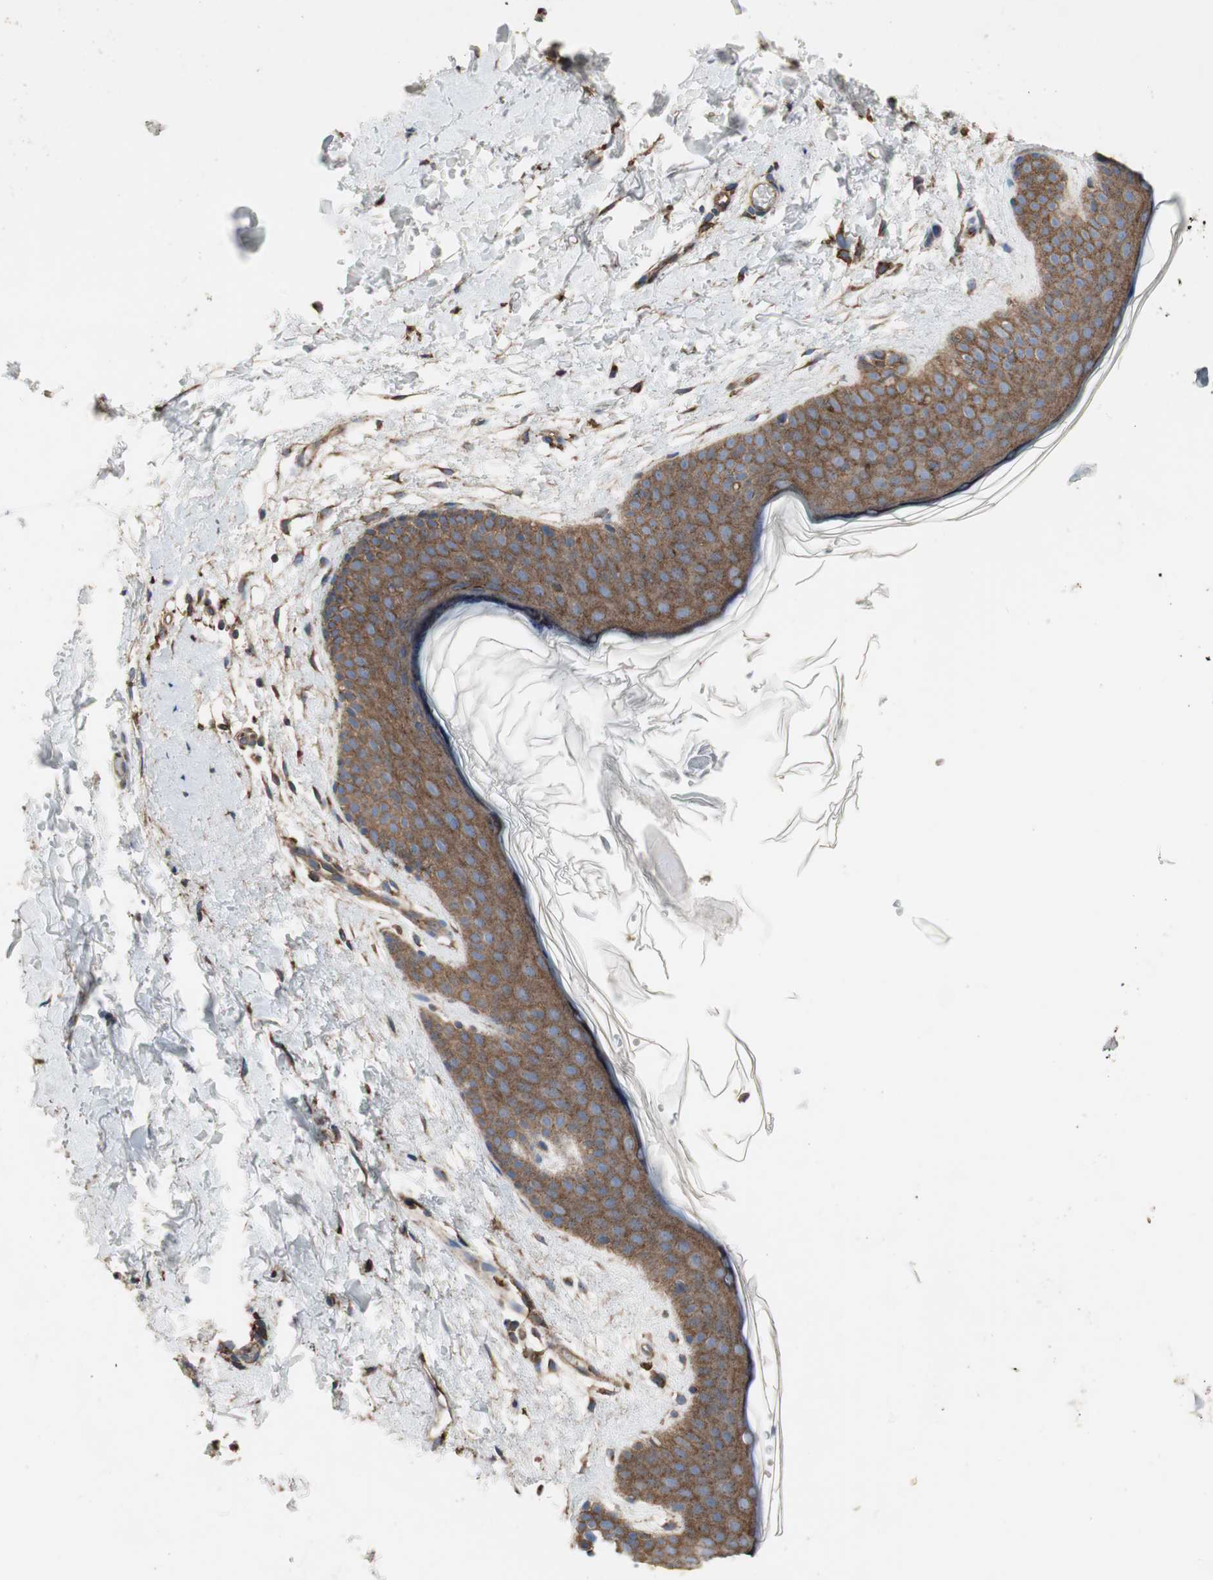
{"staining": {"intensity": "moderate", "quantity": ">75%", "location": "cytoplasmic/membranous"}, "tissue": "skin", "cell_type": "Fibroblasts", "image_type": "normal", "snomed": [{"axis": "morphology", "description": "Normal tissue, NOS"}, {"axis": "topography", "description": "Skin"}], "caption": "Approximately >75% of fibroblasts in benign human skin display moderate cytoplasmic/membranous protein expression as visualized by brown immunohistochemical staining.", "gene": "H6PD", "patient": {"sex": "female", "age": 56}}